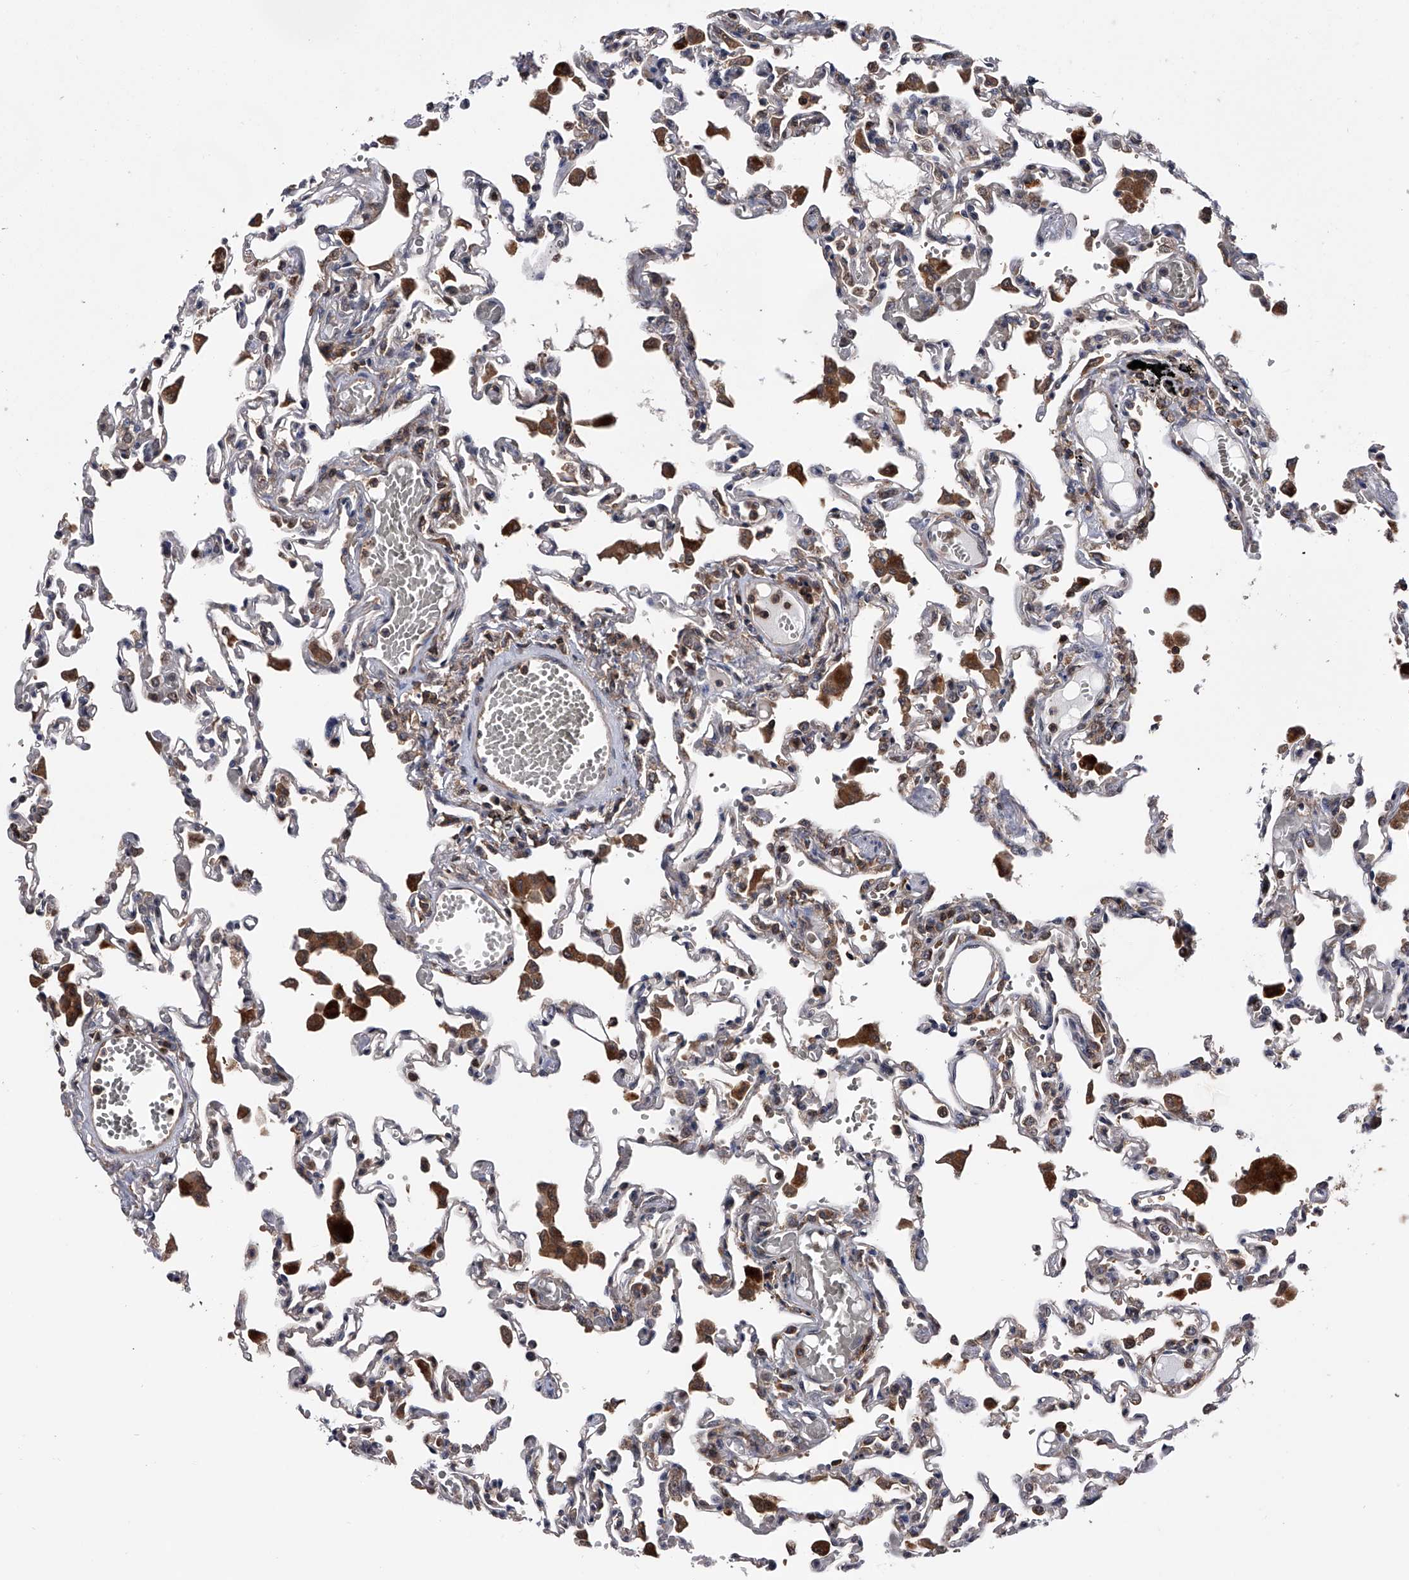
{"staining": {"intensity": "moderate", "quantity": "25%-75%", "location": "cytoplasmic/membranous"}, "tissue": "lung", "cell_type": "Alveolar cells", "image_type": "normal", "snomed": [{"axis": "morphology", "description": "Normal tissue, NOS"}, {"axis": "topography", "description": "Bronchus"}, {"axis": "topography", "description": "Lung"}], "caption": "Immunohistochemistry (IHC) of normal lung shows medium levels of moderate cytoplasmic/membranous expression in approximately 25%-75% of alveolar cells.", "gene": "PAN3", "patient": {"sex": "female", "age": 49}}